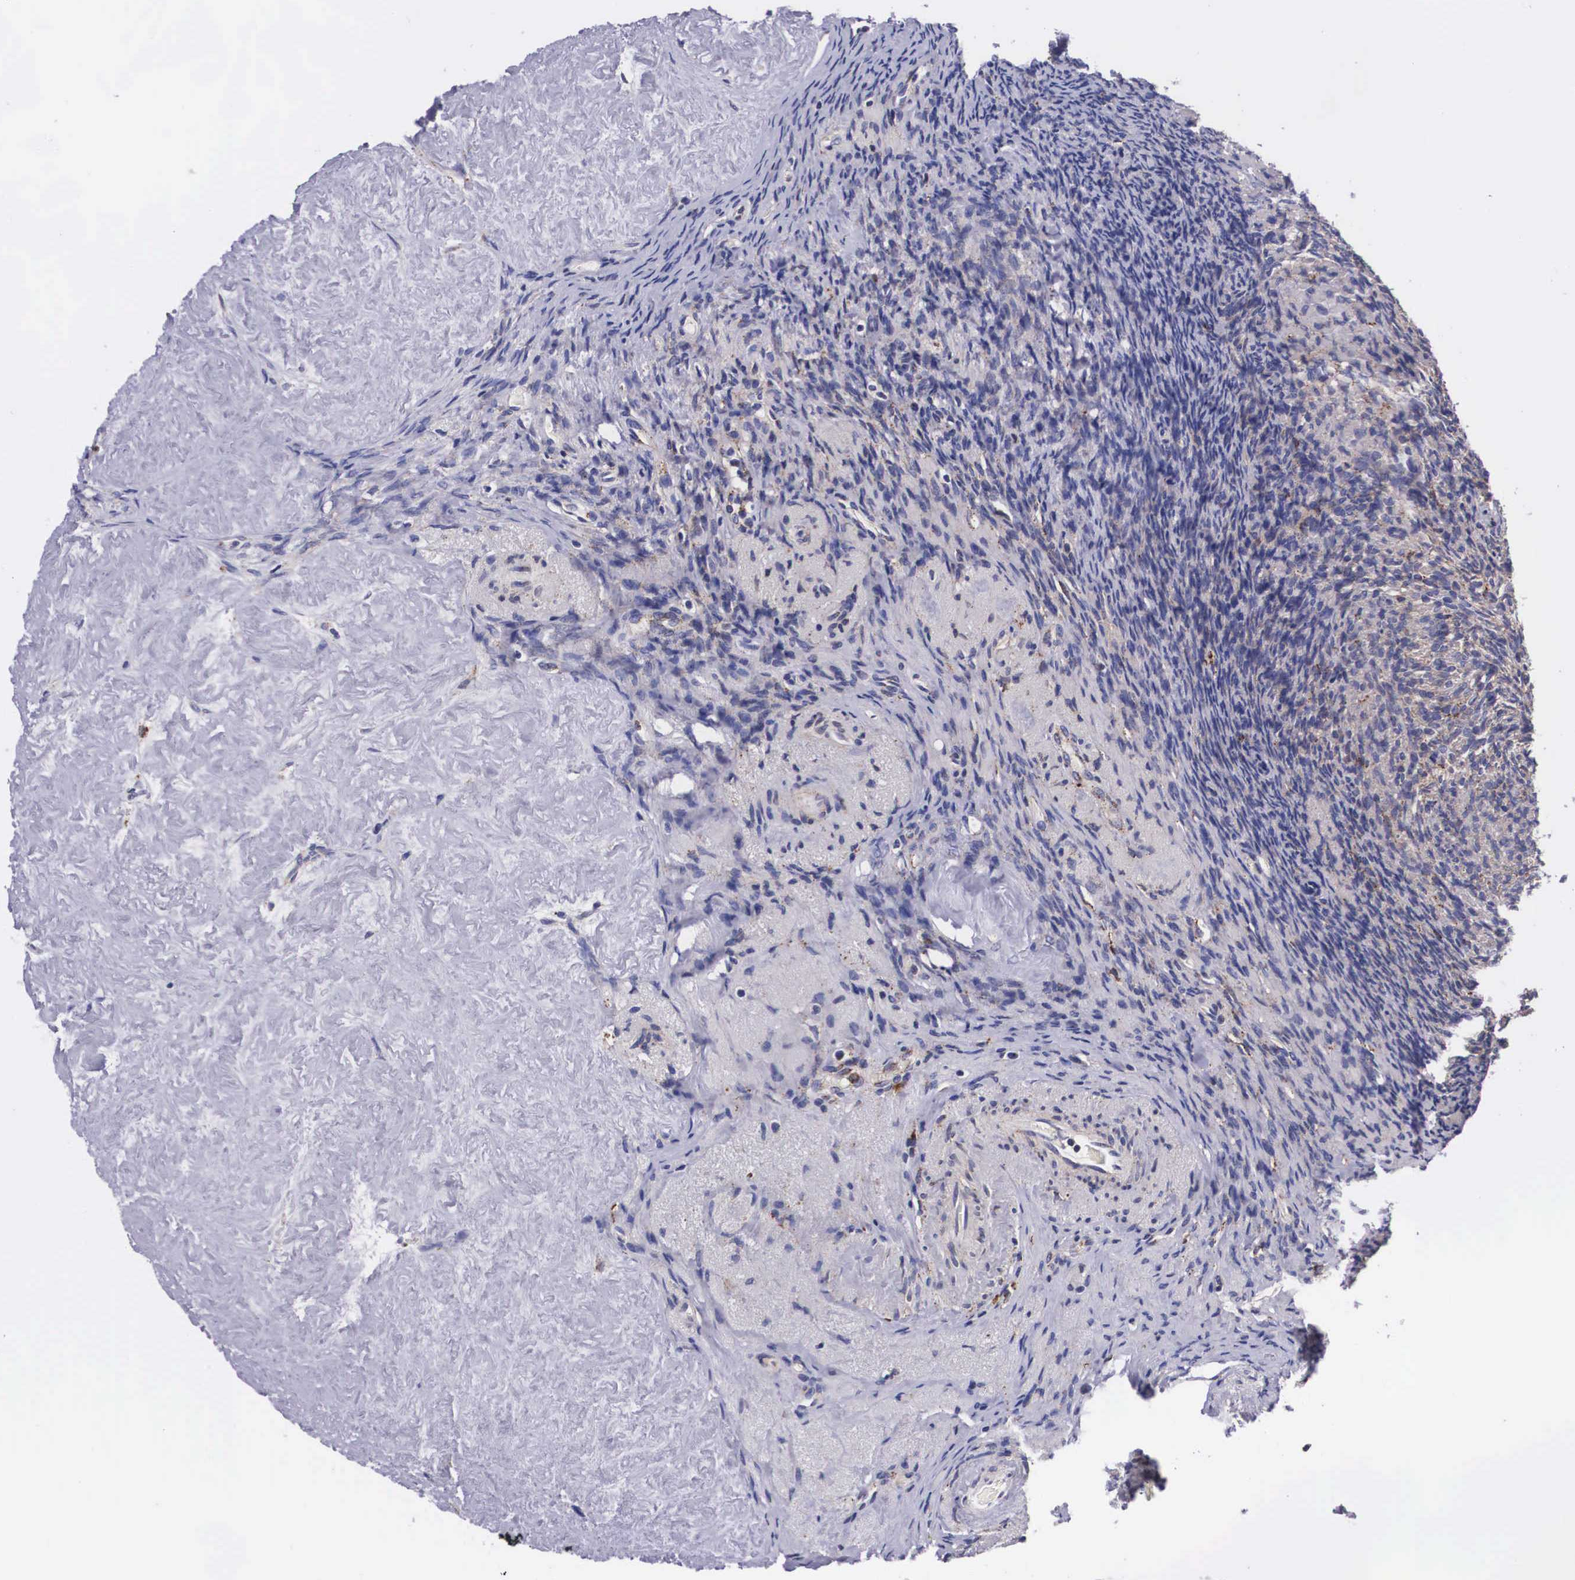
{"staining": {"intensity": "weak", "quantity": "25%-75%", "location": "cytoplasmic/membranous"}, "tissue": "ovary", "cell_type": "Follicle cells", "image_type": "normal", "snomed": [{"axis": "morphology", "description": "Normal tissue, NOS"}, {"axis": "topography", "description": "Ovary"}], "caption": "IHC of benign human ovary shows low levels of weak cytoplasmic/membranous positivity in approximately 25%-75% of follicle cells.", "gene": "NAGA", "patient": {"sex": "female", "age": 53}}